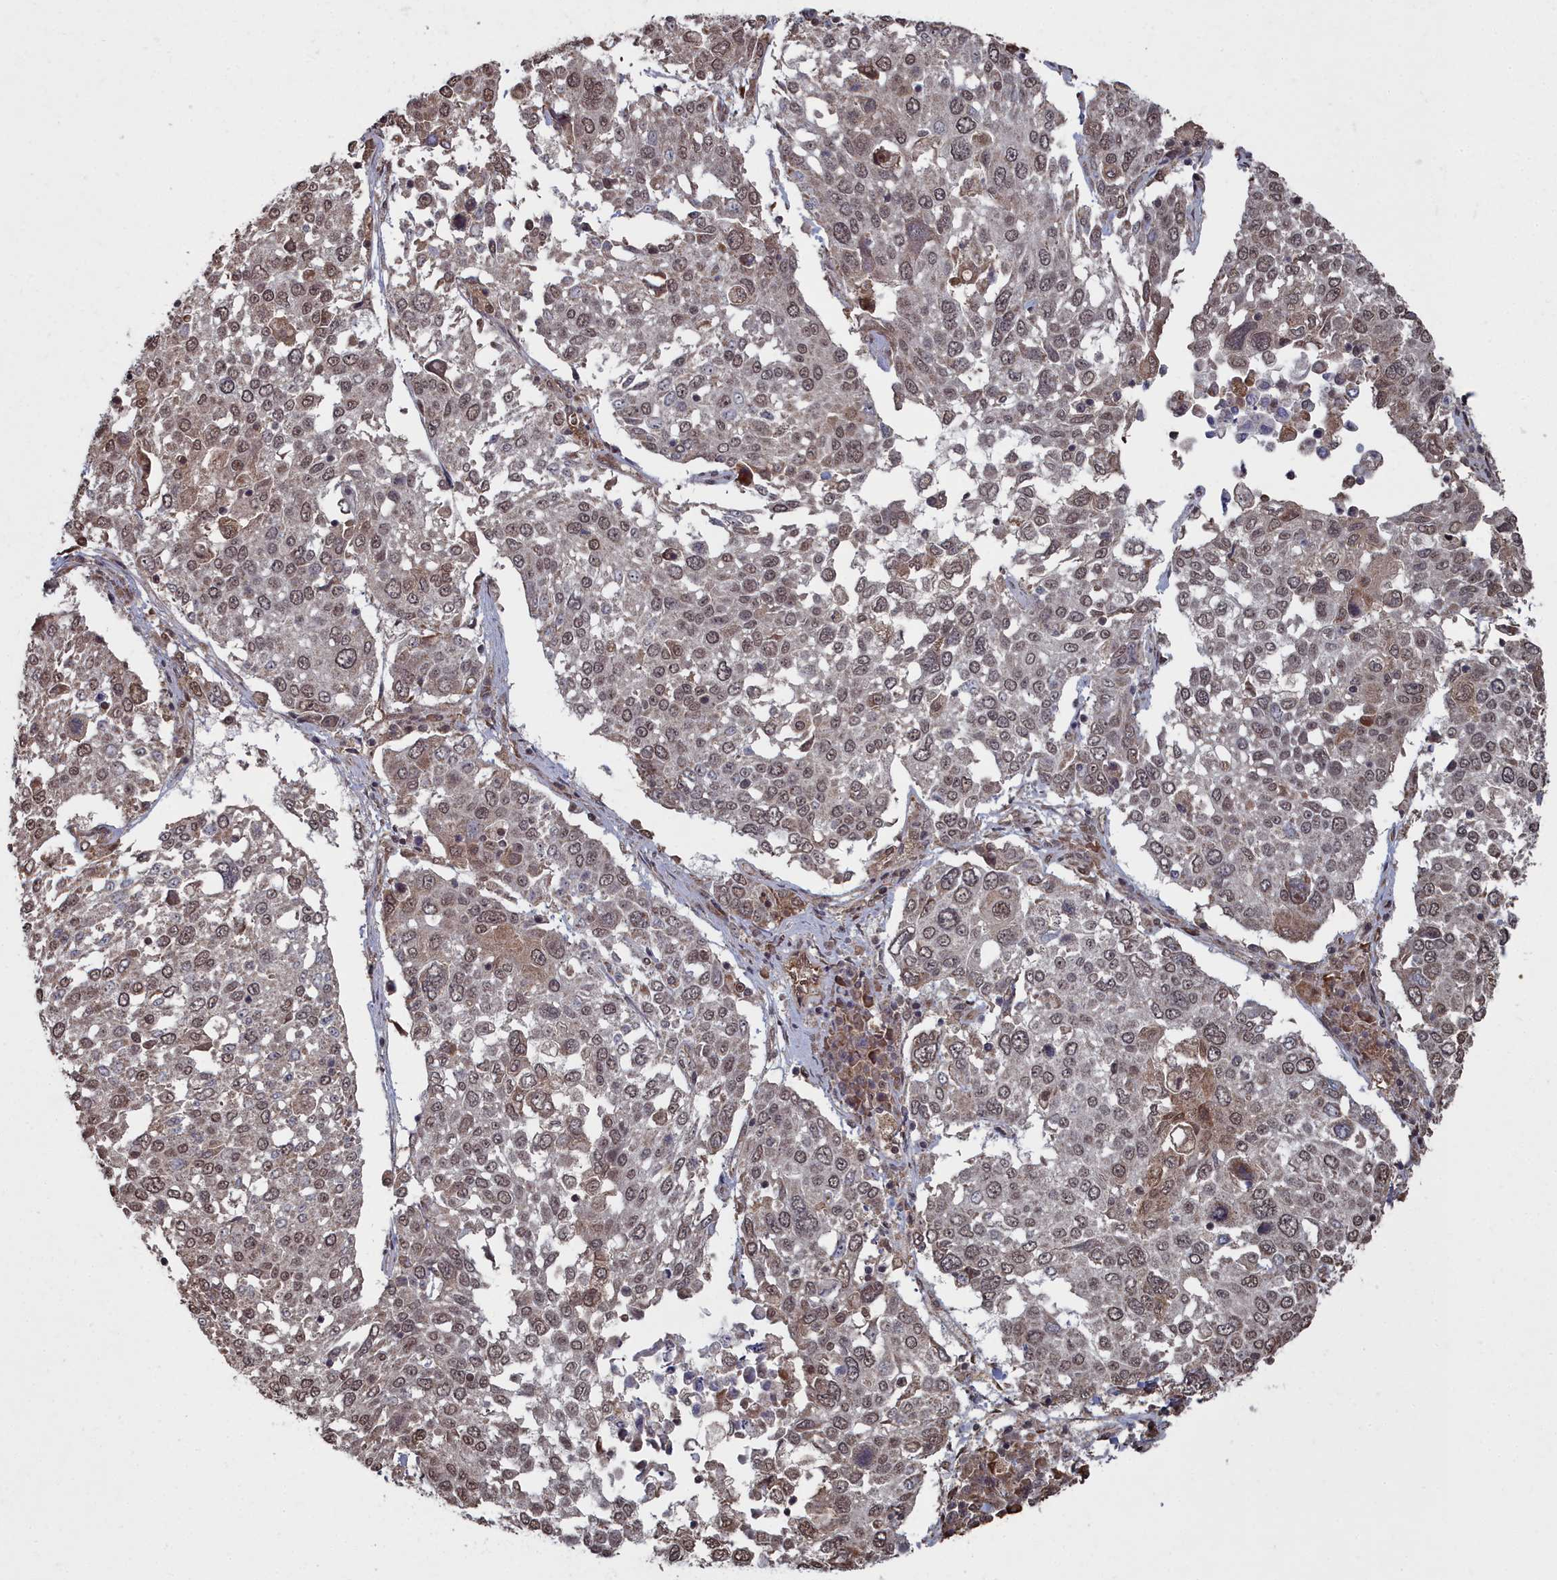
{"staining": {"intensity": "moderate", "quantity": ">75%", "location": "cytoplasmic/membranous,nuclear"}, "tissue": "lung cancer", "cell_type": "Tumor cells", "image_type": "cancer", "snomed": [{"axis": "morphology", "description": "Squamous cell carcinoma, NOS"}, {"axis": "topography", "description": "Lung"}], "caption": "Lung cancer stained for a protein reveals moderate cytoplasmic/membranous and nuclear positivity in tumor cells. (DAB IHC, brown staining for protein, blue staining for nuclei).", "gene": "CCNP", "patient": {"sex": "male", "age": 65}}